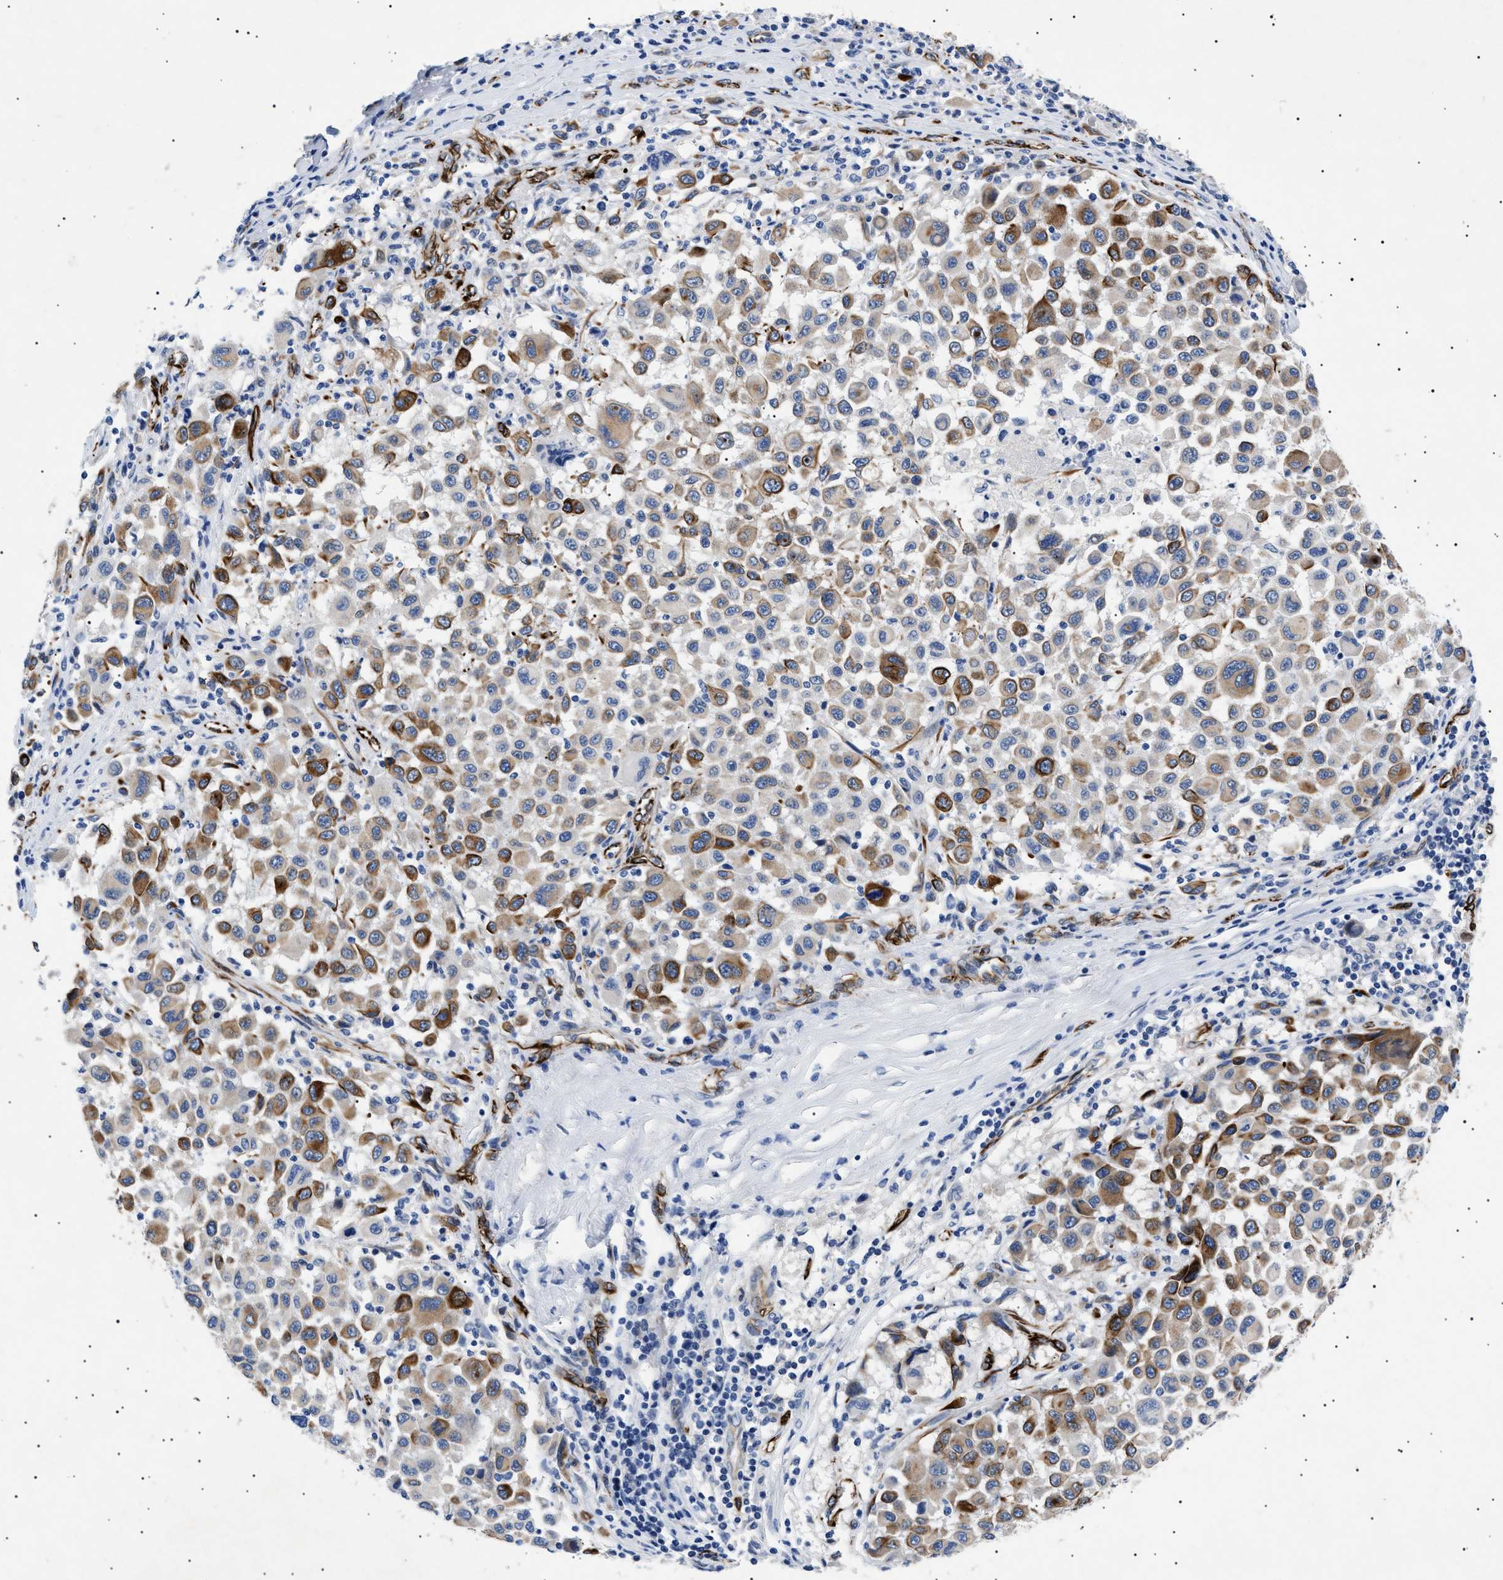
{"staining": {"intensity": "moderate", "quantity": "25%-75%", "location": "cytoplasmic/membranous"}, "tissue": "melanoma", "cell_type": "Tumor cells", "image_type": "cancer", "snomed": [{"axis": "morphology", "description": "Malignant melanoma, Metastatic site"}, {"axis": "topography", "description": "Lymph node"}], "caption": "Human melanoma stained with a brown dye exhibits moderate cytoplasmic/membranous positive staining in about 25%-75% of tumor cells.", "gene": "OLFML2A", "patient": {"sex": "male", "age": 61}}